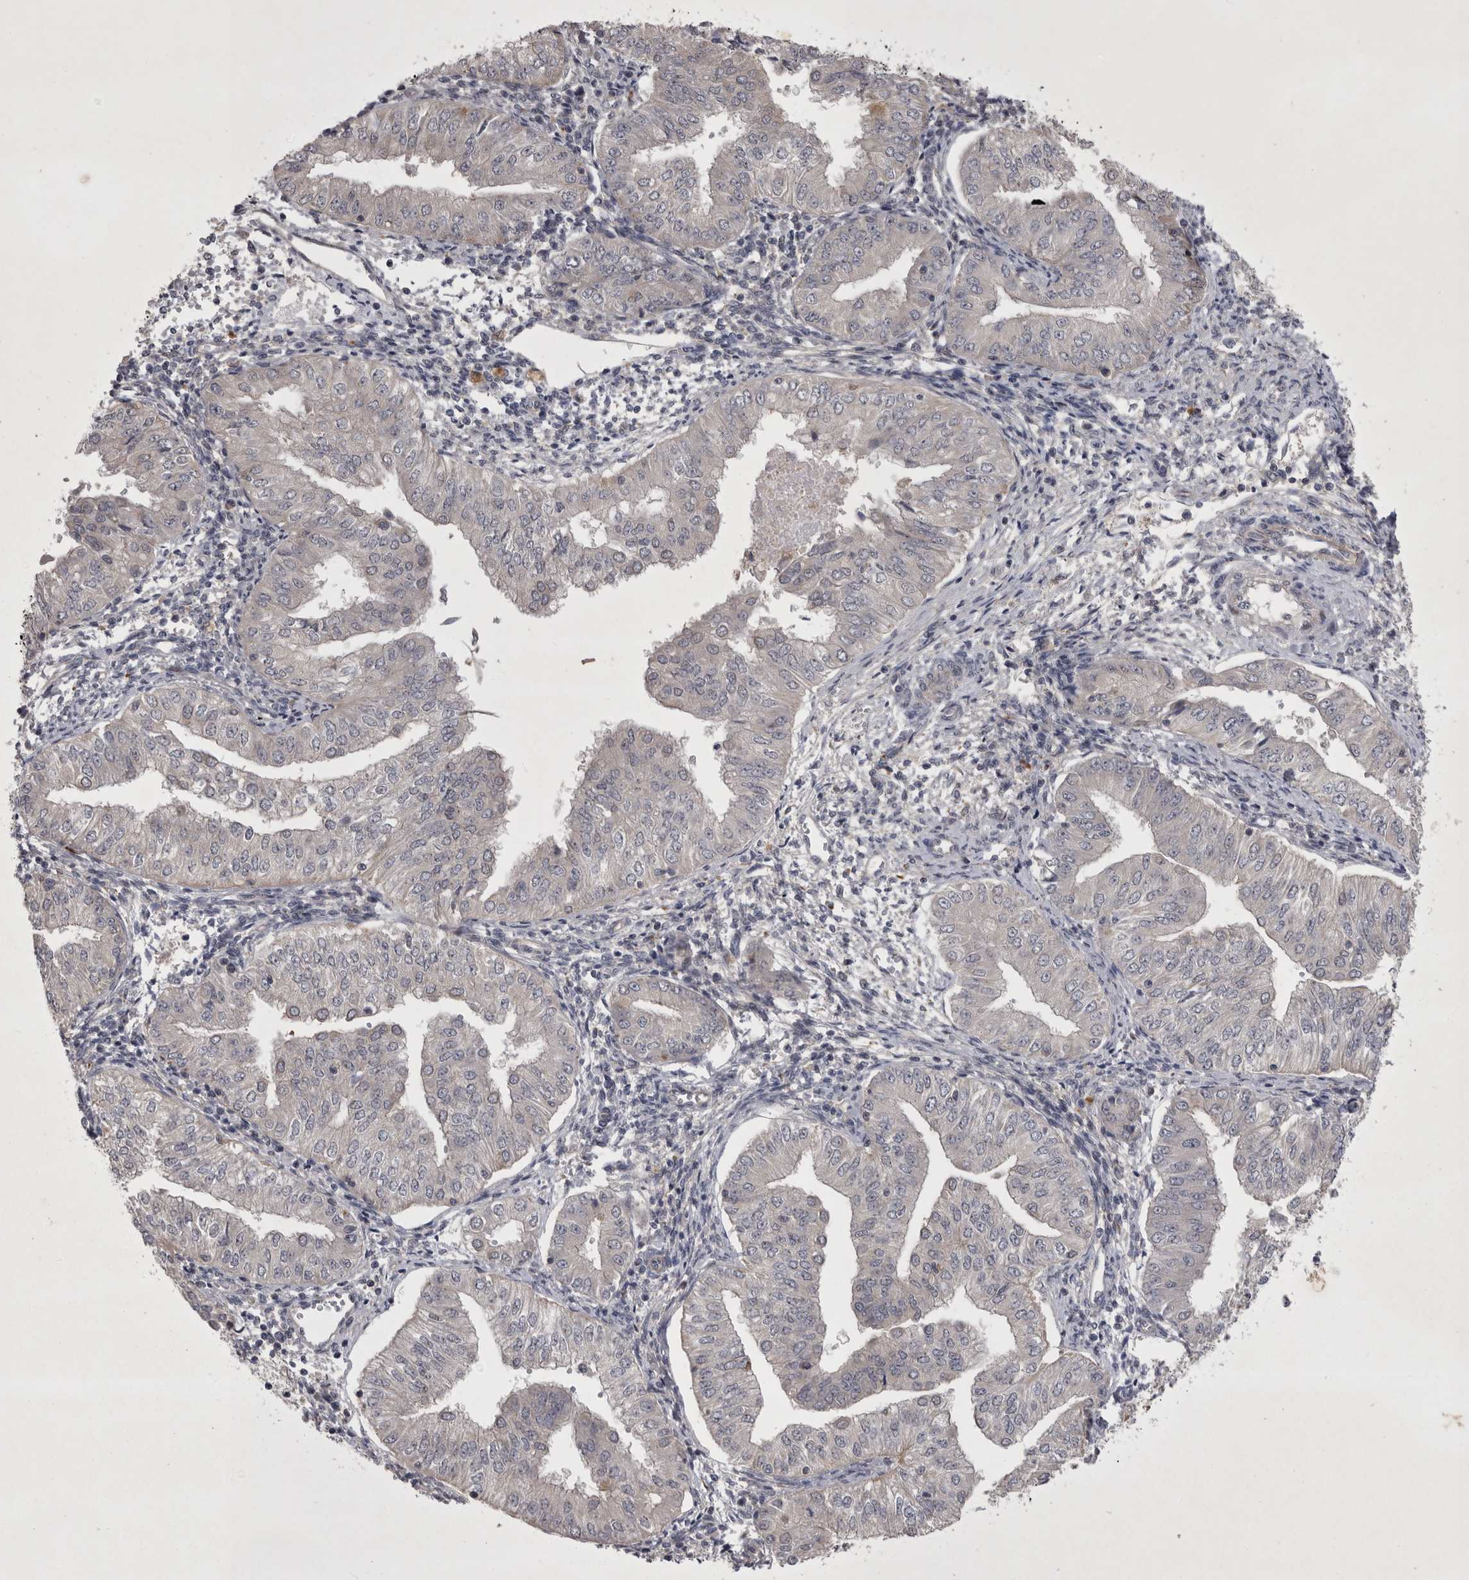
{"staining": {"intensity": "negative", "quantity": "none", "location": "none"}, "tissue": "endometrial cancer", "cell_type": "Tumor cells", "image_type": "cancer", "snomed": [{"axis": "morphology", "description": "Normal tissue, NOS"}, {"axis": "morphology", "description": "Adenocarcinoma, NOS"}, {"axis": "topography", "description": "Endometrium"}], "caption": "This is an immunohistochemistry (IHC) image of endometrial cancer. There is no staining in tumor cells.", "gene": "CTBS", "patient": {"sex": "female", "age": 53}}